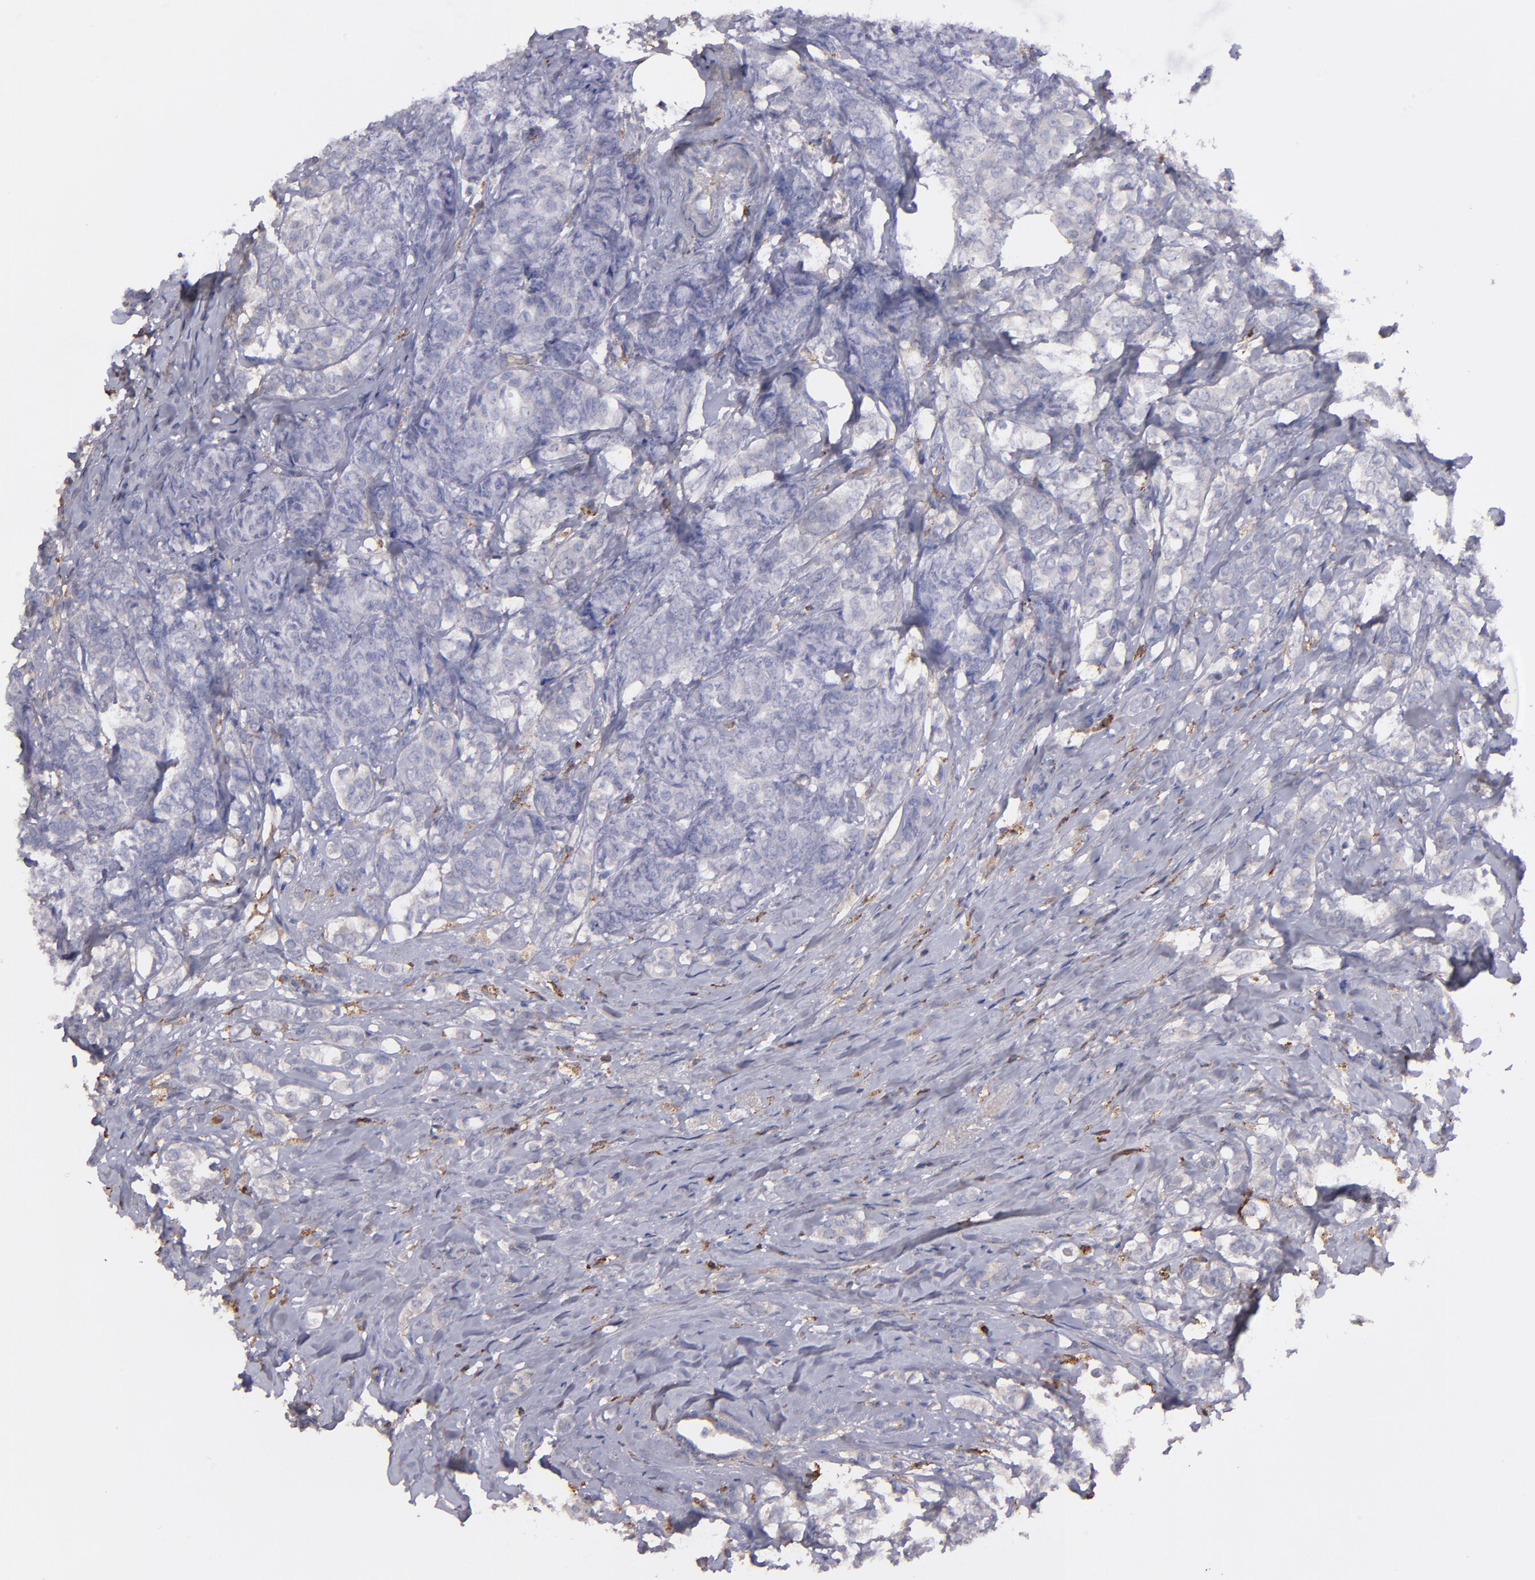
{"staining": {"intensity": "weak", "quantity": "25%-75%", "location": "cytoplasmic/membranous"}, "tissue": "breast cancer", "cell_type": "Tumor cells", "image_type": "cancer", "snomed": [{"axis": "morphology", "description": "Lobular carcinoma"}, {"axis": "topography", "description": "Breast"}], "caption": "About 25%-75% of tumor cells in human breast cancer exhibit weak cytoplasmic/membranous protein positivity as visualized by brown immunohistochemical staining.", "gene": "C1QA", "patient": {"sex": "female", "age": 60}}